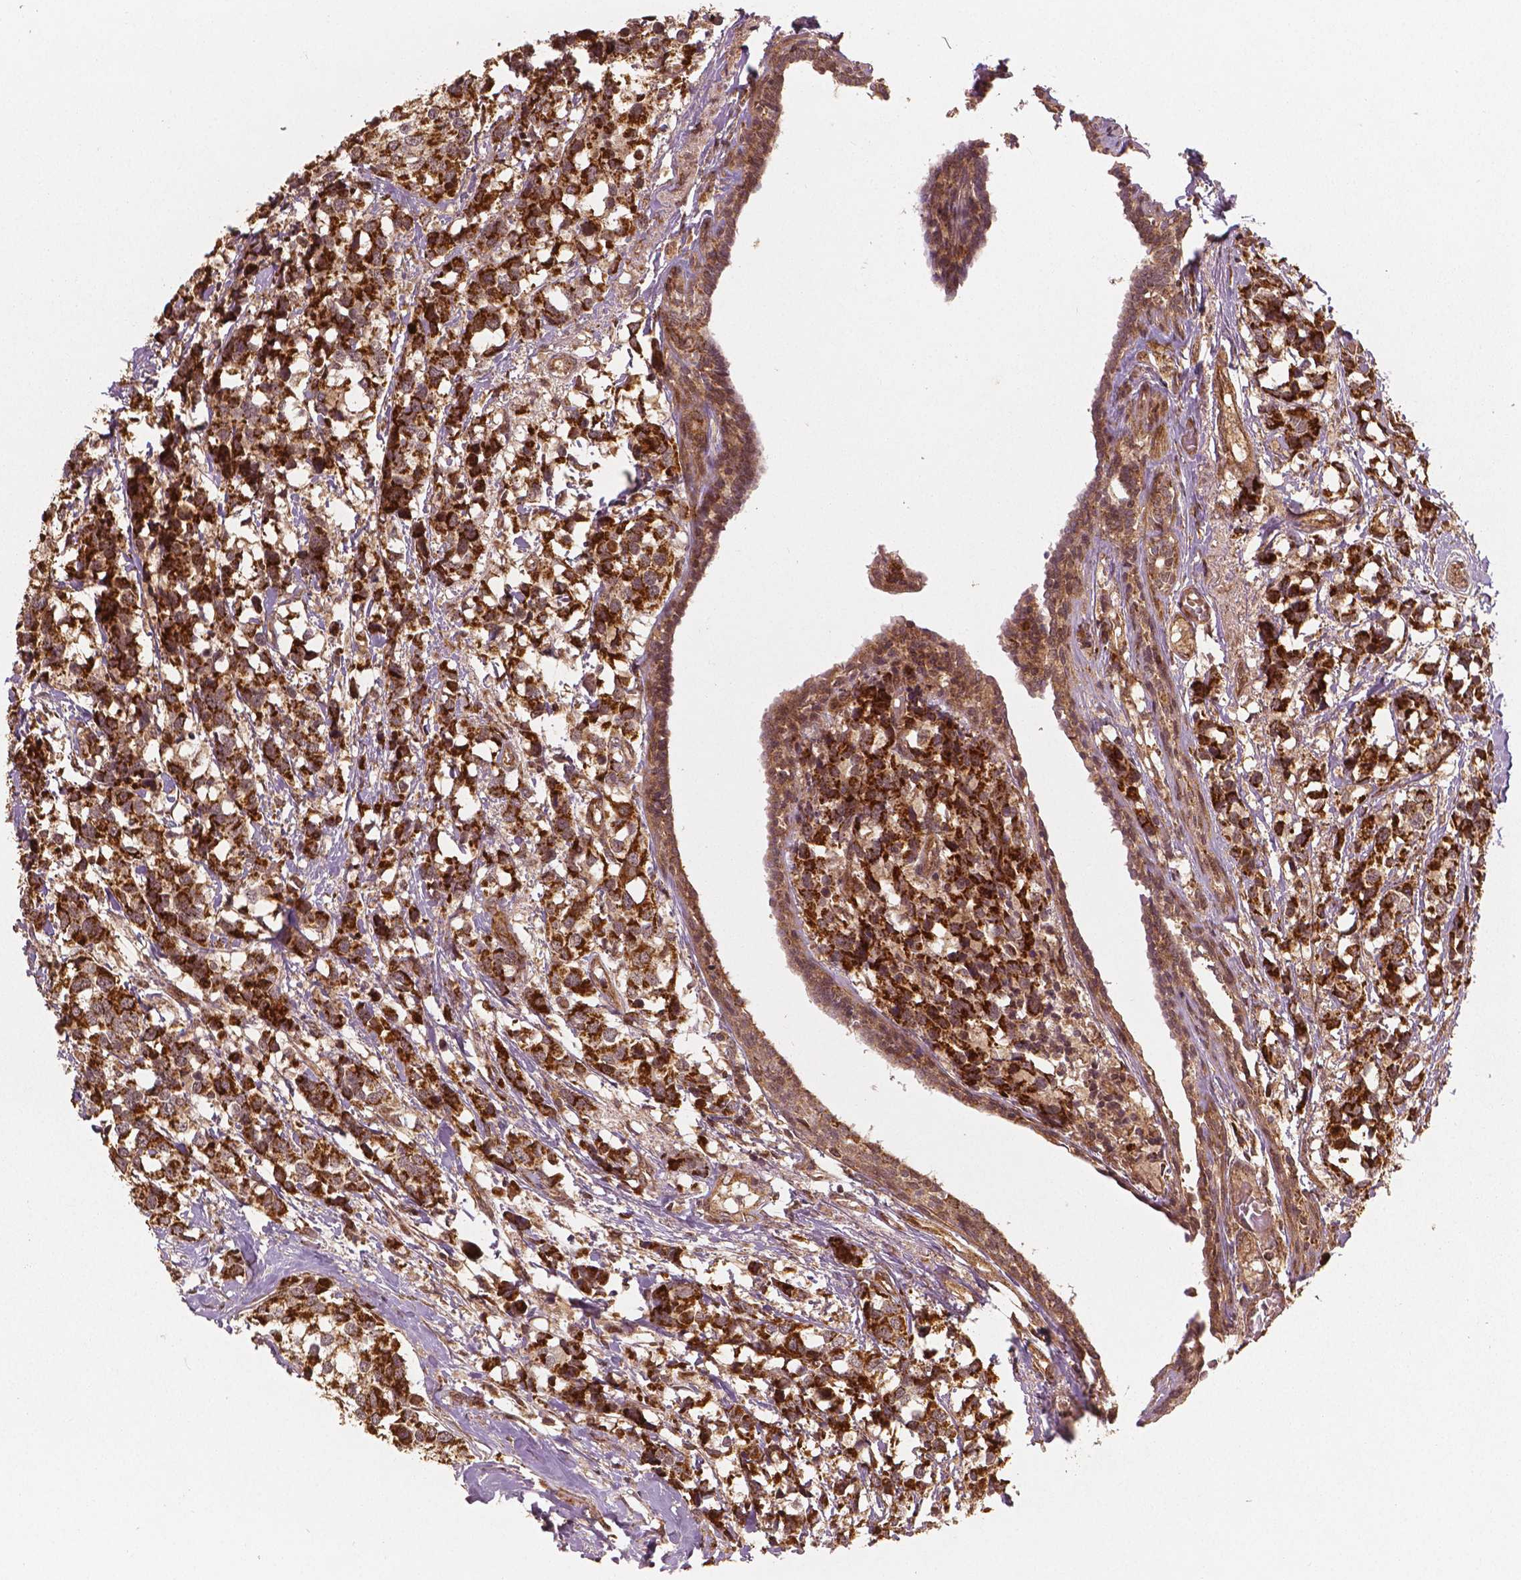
{"staining": {"intensity": "strong", "quantity": ">75%", "location": "cytoplasmic/membranous"}, "tissue": "breast cancer", "cell_type": "Tumor cells", "image_type": "cancer", "snomed": [{"axis": "morphology", "description": "Lobular carcinoma"}, {"axis": "topography", "description": "Breast"}], "caption": "Immunohistochemistry micrograph of neoplastic tissue: breast cancer stained using immunohistochemistry (IHC) demonstrates high levels of strong protein expression localized specifically in the cytoplasmic/membranous of tumor cells, appearing as a cytoplasmic/membranous brown color.", "gene": "PGAM5", "patient": {"sex": "female", "age": 59}}